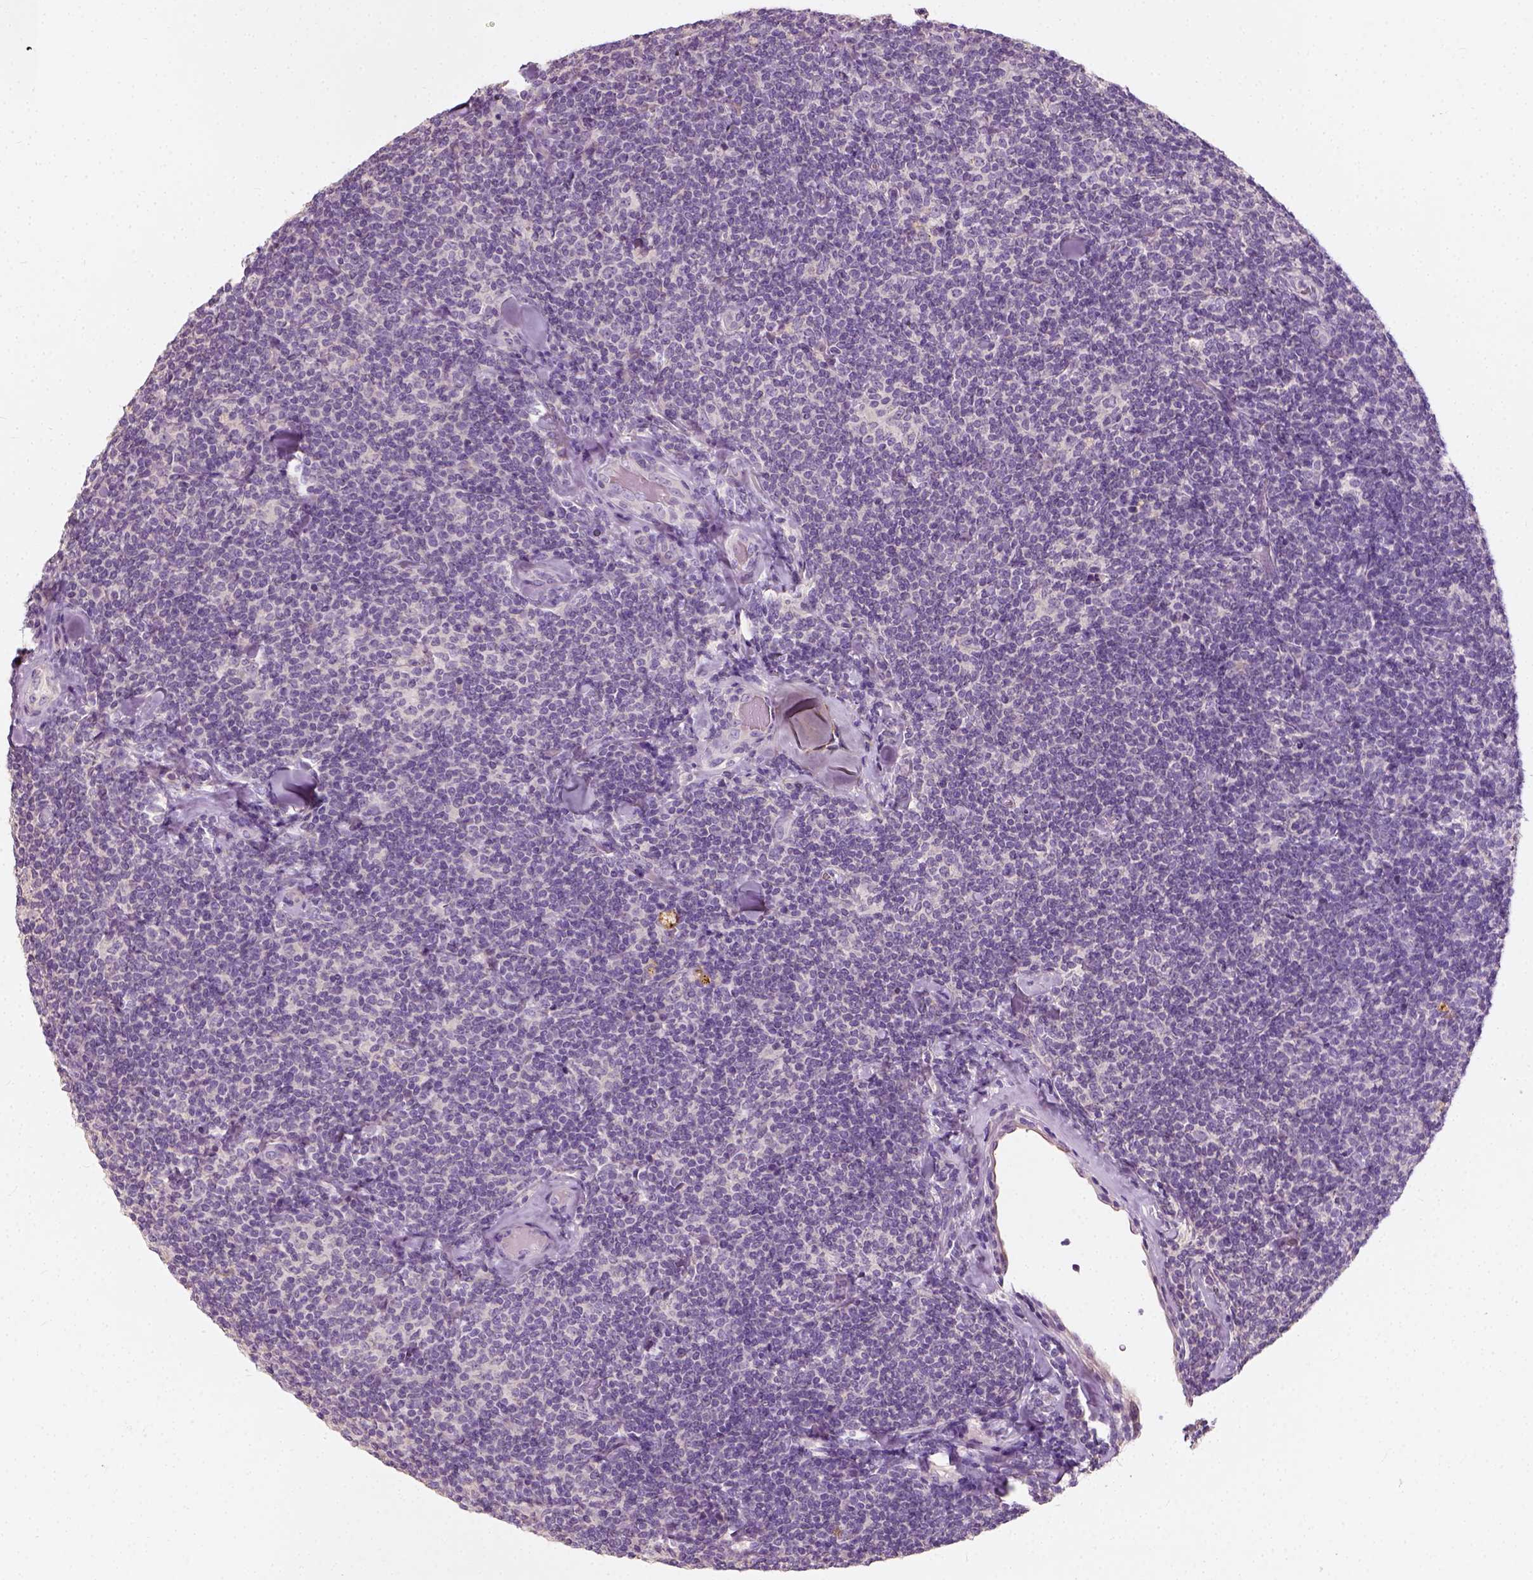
{"staining": {"intensity": "negative", "quantity": "none", "location": "none"}, "tissue": "lymphoma", "cell_type": "Tumor cells", "image_type": "cancer", "snomed": [{"axis": "morphology", "description": "Malignant lymphoma, non-Hodgkin's type, Low grade"}, {"axis": "topography", "description": "Lymph node"}], "caption": "Immunohistochemistry of human lymphoma reveals no positivity in tumor cells.", "gene": "DHCR24", "patient": {"sex": "female", "age": 56}}